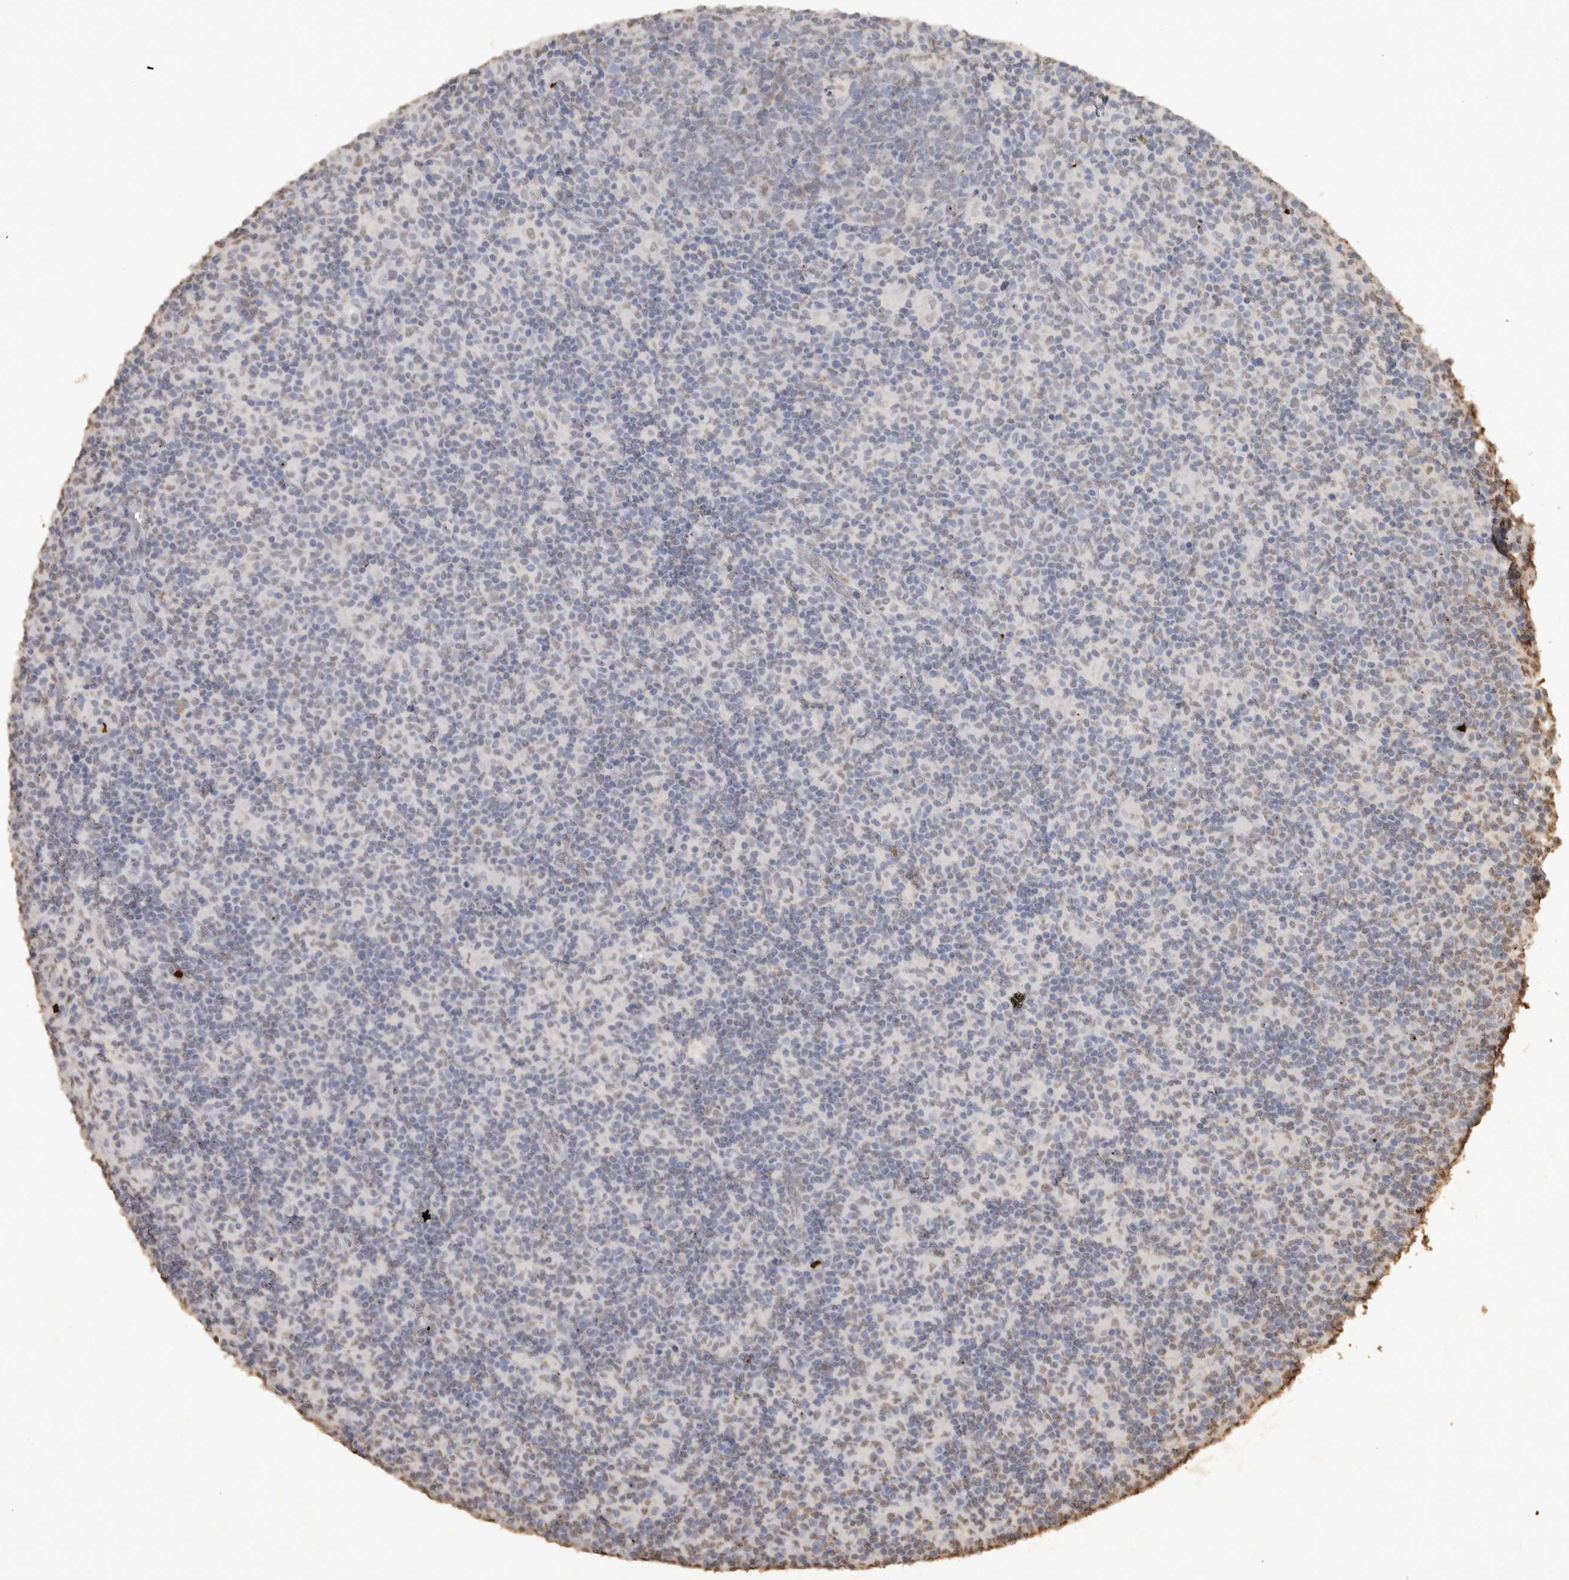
{"staining": {"intensity": "negative", "quantity": "none", "location": "none"}, "tissue": "lymph node", "cell_type": "Germinal center cells", "image_type": "normal", "snomed": [{"axis": "morphology", "description": "Normal tissue, NOS"}, {"axis": "morphology", "description": "Inflammation, NOS"}, {"axis": "topography", "description": "Lymph node"}], "caption": "This is an immunohistochemistry image of unremarkable lymph node. There is no positivity in germinal center cells.", "gene": "HAND2", "patient": {"sex": "male", "age": 55}}